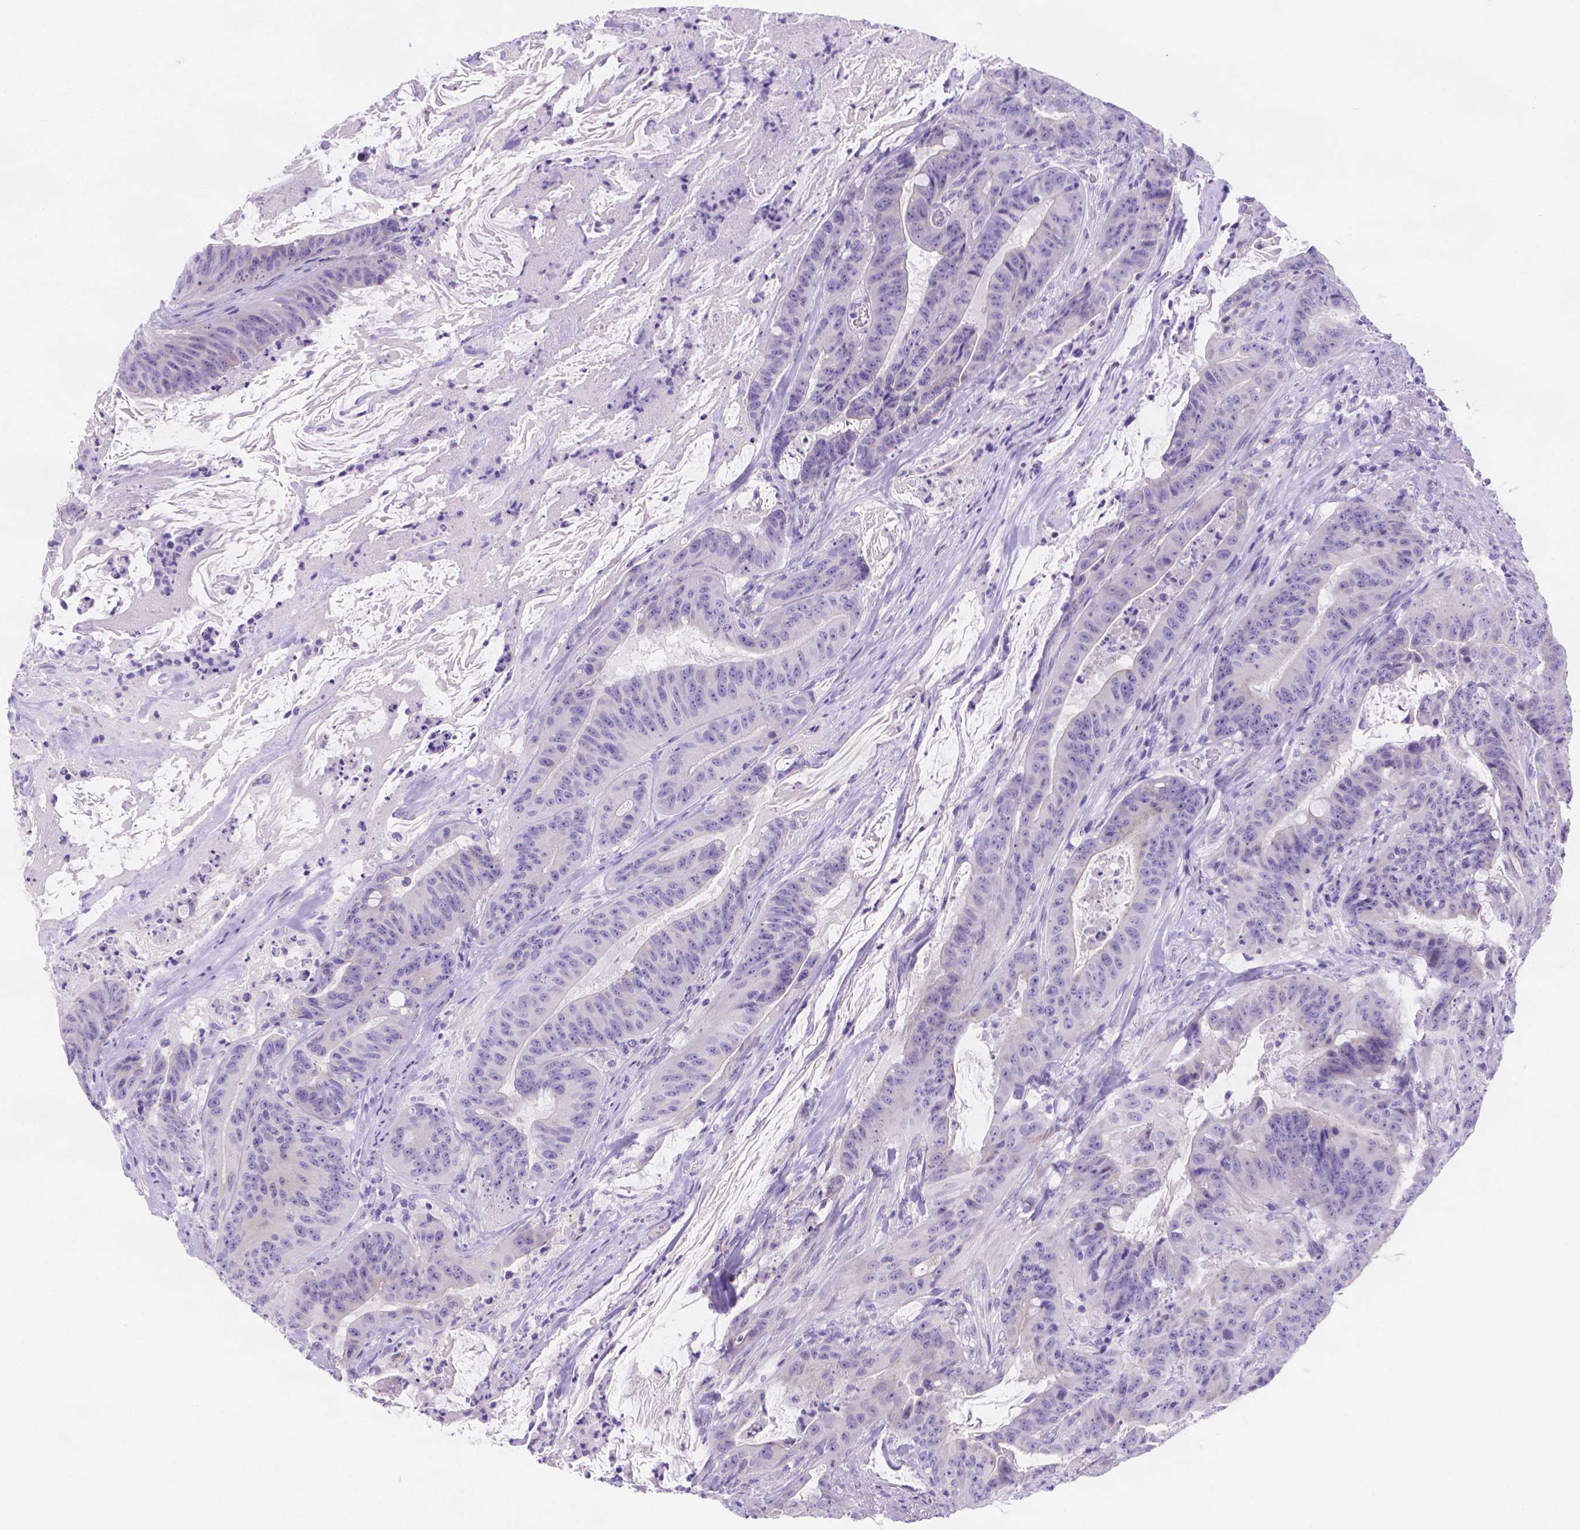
{"staining": {"intensity": "negative", "quantity": "none", "location": "none"}, "tissue": "colorectal cancer", "cell_type": "Tumor cells", "image_type": "cancer", "snomed": [{"axis": "morphology", "description": "Adenocarcinoma, NOS"}, {"axis": "topography", "description": "Colon"}], "caption": "There is no significant expression in tumor cells of colorectal adenocarcinoma.", "gene": "MLN", "patient": {"sex": "male", "age": 33}}